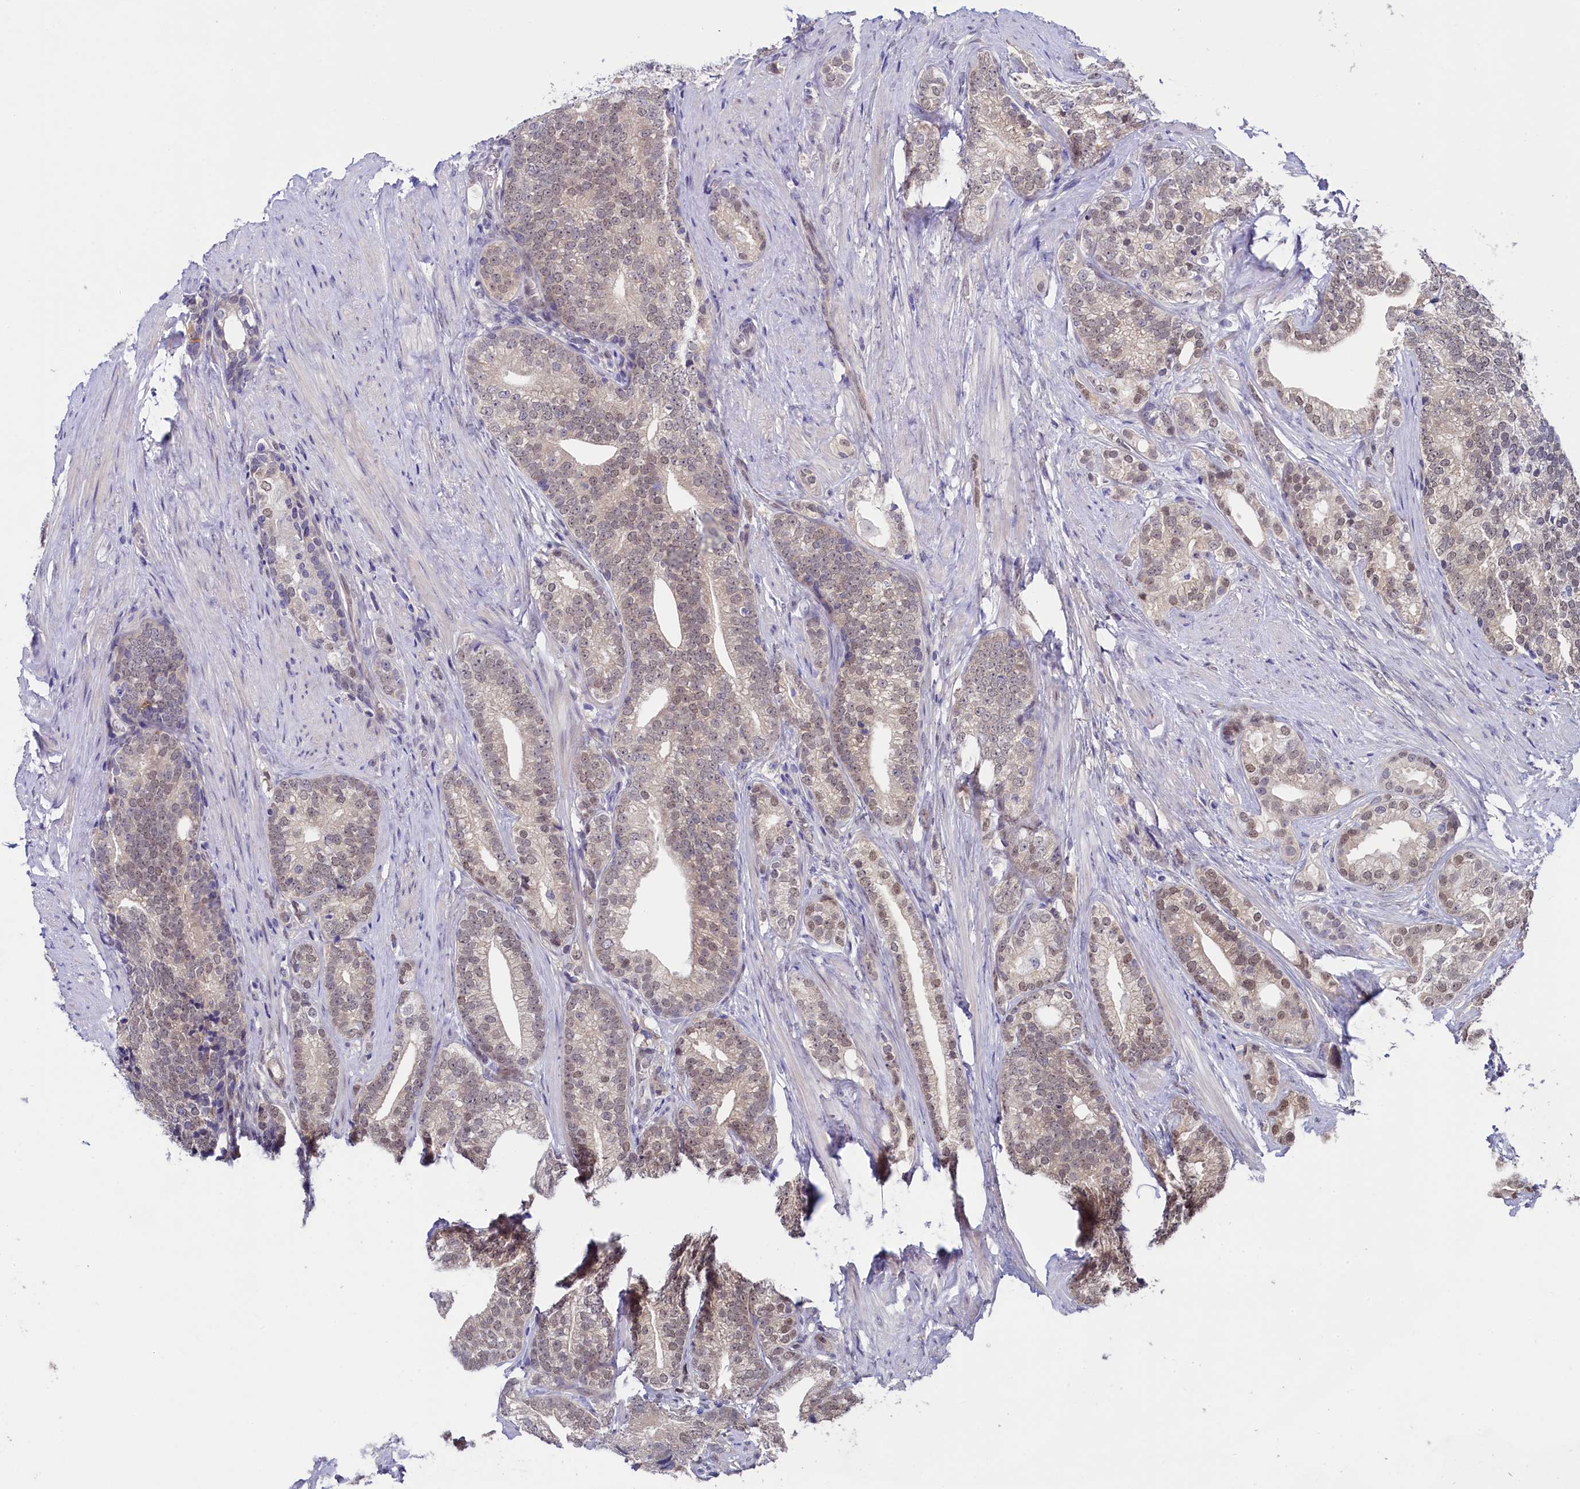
{"staining": {"intensity": "weak", "quantity": ">75%", "location": "nuclear"}, "tissue": "prostate cancer", "cell_type": "Tumor cells", "image_type": "cancer", "snomed": [{"axis": "morphology", "description": "Adenocarcinoma, Low grade"}, {"axis": "topography", "description": "Prostate"}], "caption": "A low amount of weak nuclear expression is appreciated in about >75% of tumor cells in prostate cancer (low-grade adenocarcinoma) tissue.", "gene": "FLYWCH2", "patient": {"sex": "male", "age": 71}}